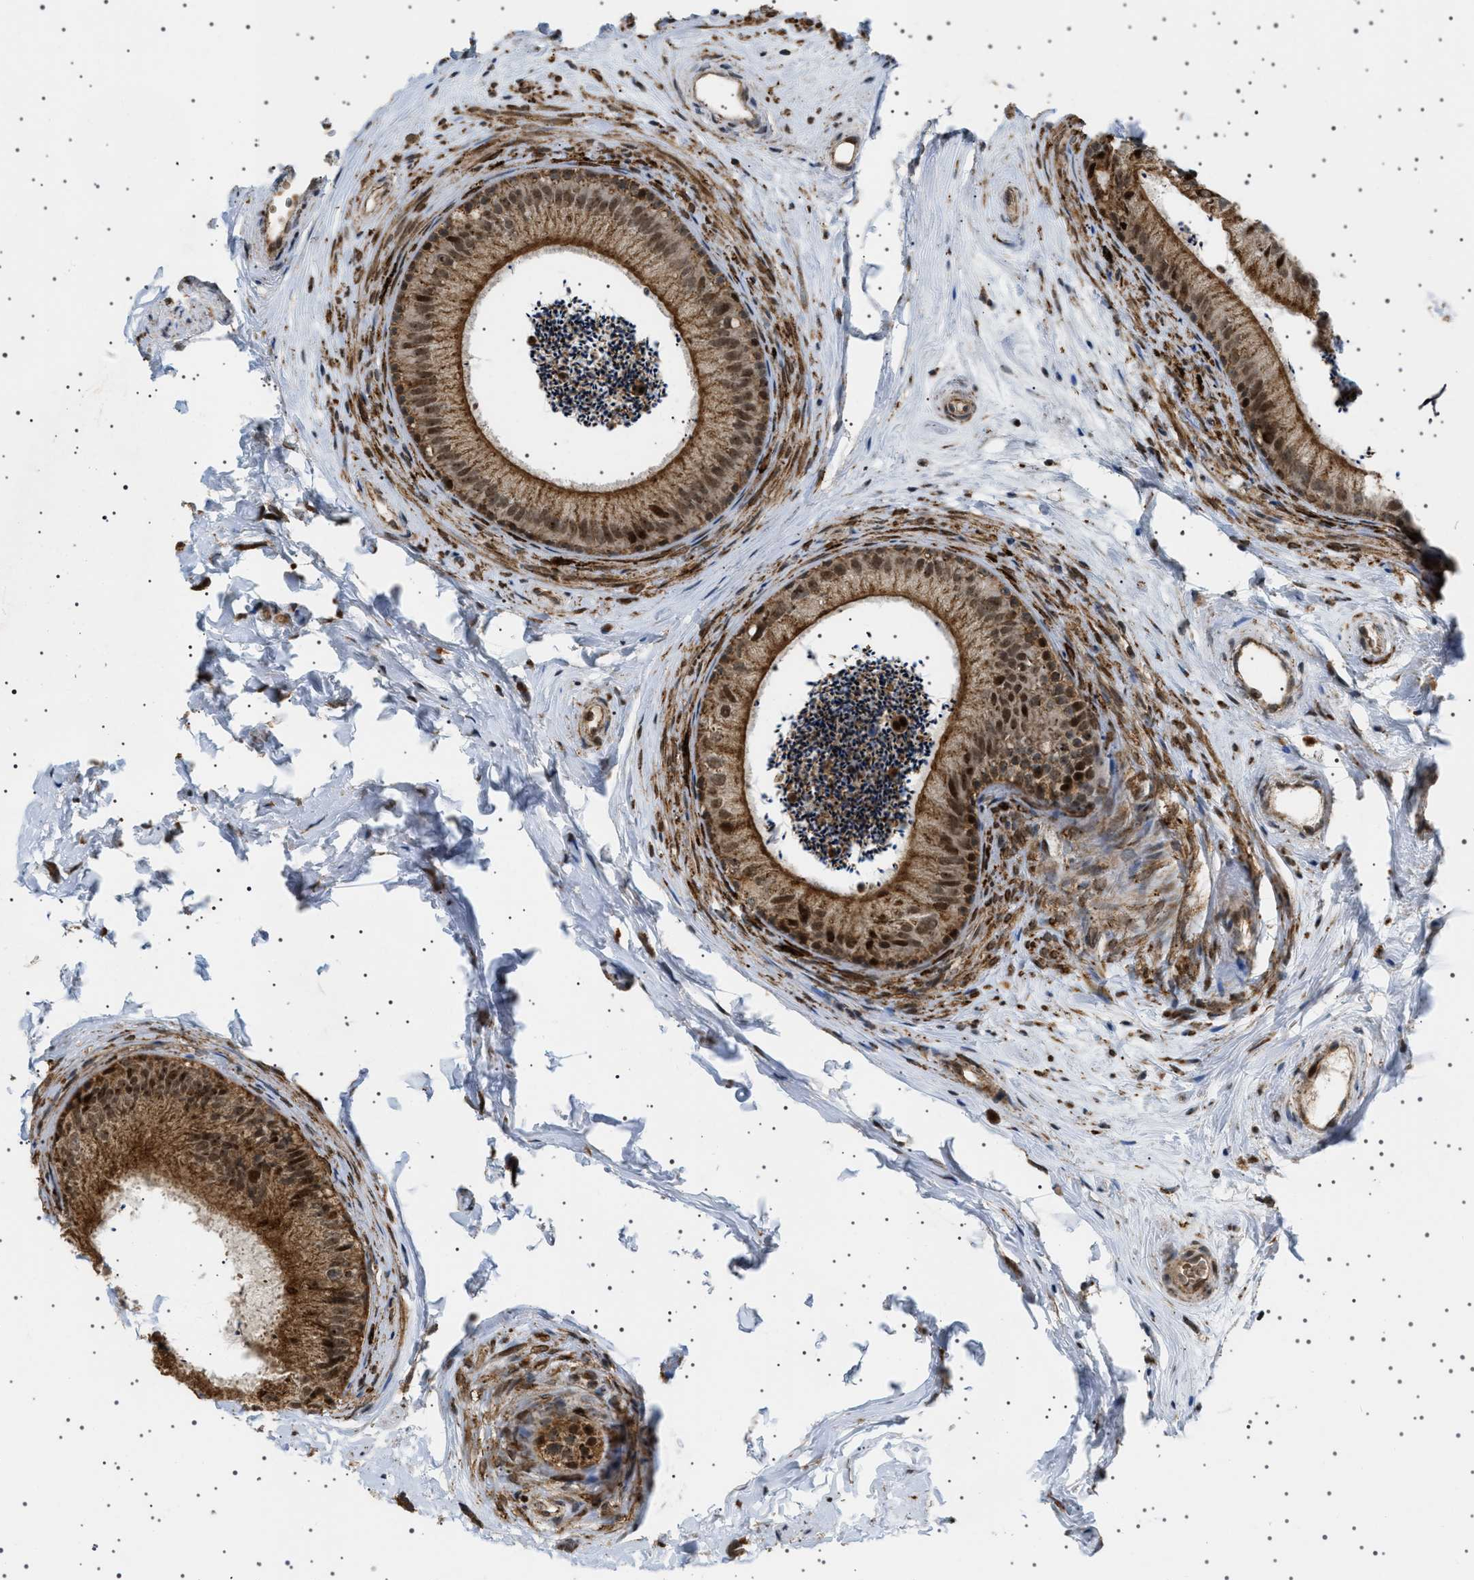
{"staining": {"intensity": "strong", "quantity": ">75%", "location": "cytoplasmic/membranous,nuclear"}, "tissue": "epididymis", "cell_type": "Glandular cells", "image_type": "normal", "snomed": [{"axis": "morphology", "description": "Normal tissue, NOS"}, {"axis": "topography", "description": "Epididymis"}], "caption": "Immunohistochemical staining of normal human epididymis demonstrates strong cytoplasmic/membranous,nuclear protein positivity in approximately >75% of glandular cells.", "gene": "MELK", "patient": {"sex": "male", "age": 56}}